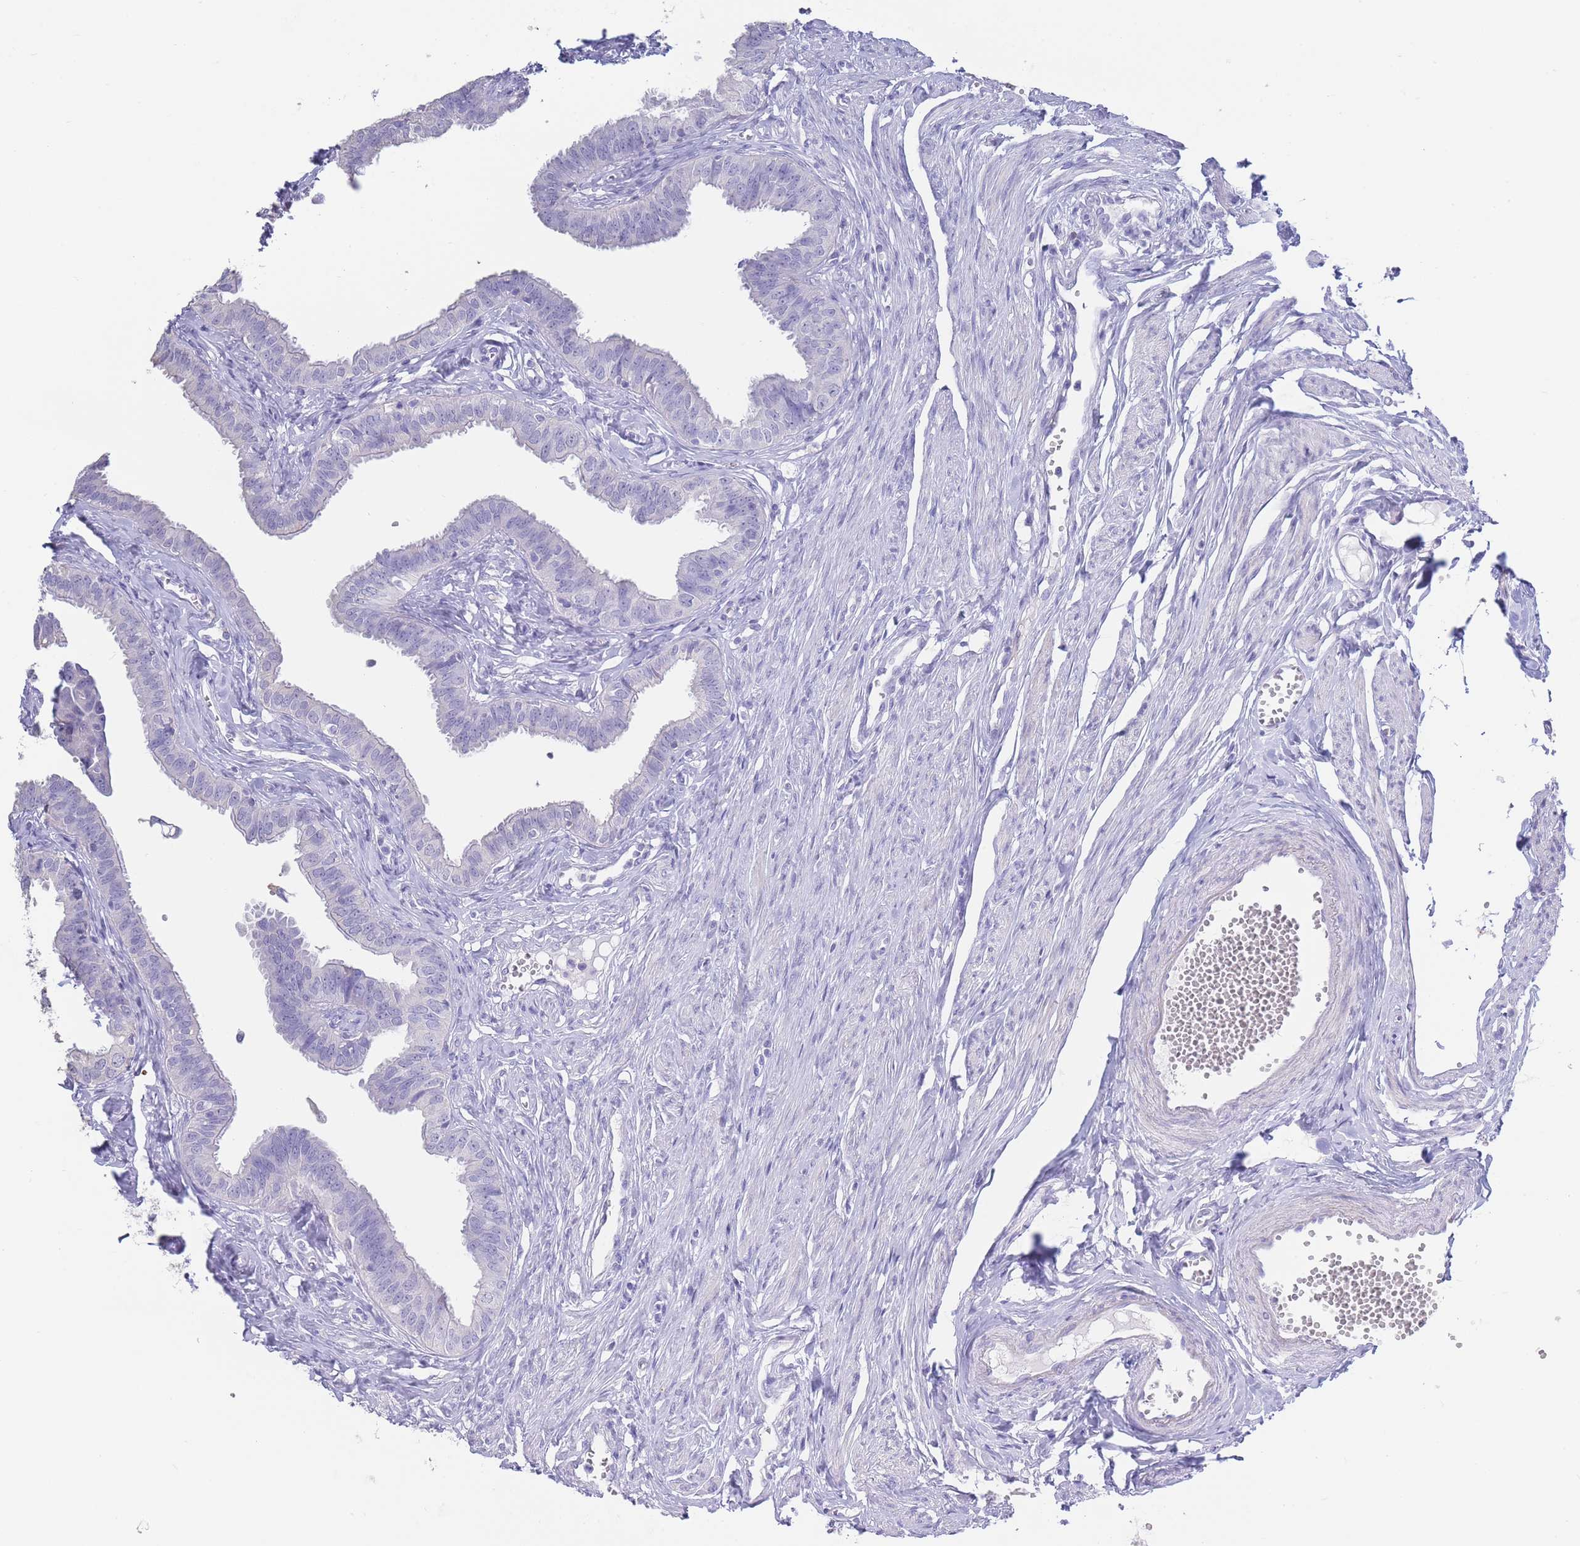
{"staining": {"intensity": "negative", "quantity": "none", "location": "none"}, "tissue": "fallopian tube", "cell_type": "Glandular cells", "image_type": "normal", "snomed": [{"axis": "morphology", "description": "Normal tissue, NOS"}, {"axis": "morphology", "description": "Carcinoma, NOS"}, {"axis": "topography", "description": "Fallopian tube"}, {"axis": "topography", "description": "Ovary"}], "caption": "High power microscopy histopathology image of an IHC histopathology image of normal fallopian tube, revealing no significant staining in glandular cells. The staining is performed using DAB brown chromogen with nuclei counter-stained in using hematoxylin.", "gene": "CD37", "patient": {"sex": "female", "age": 59}}